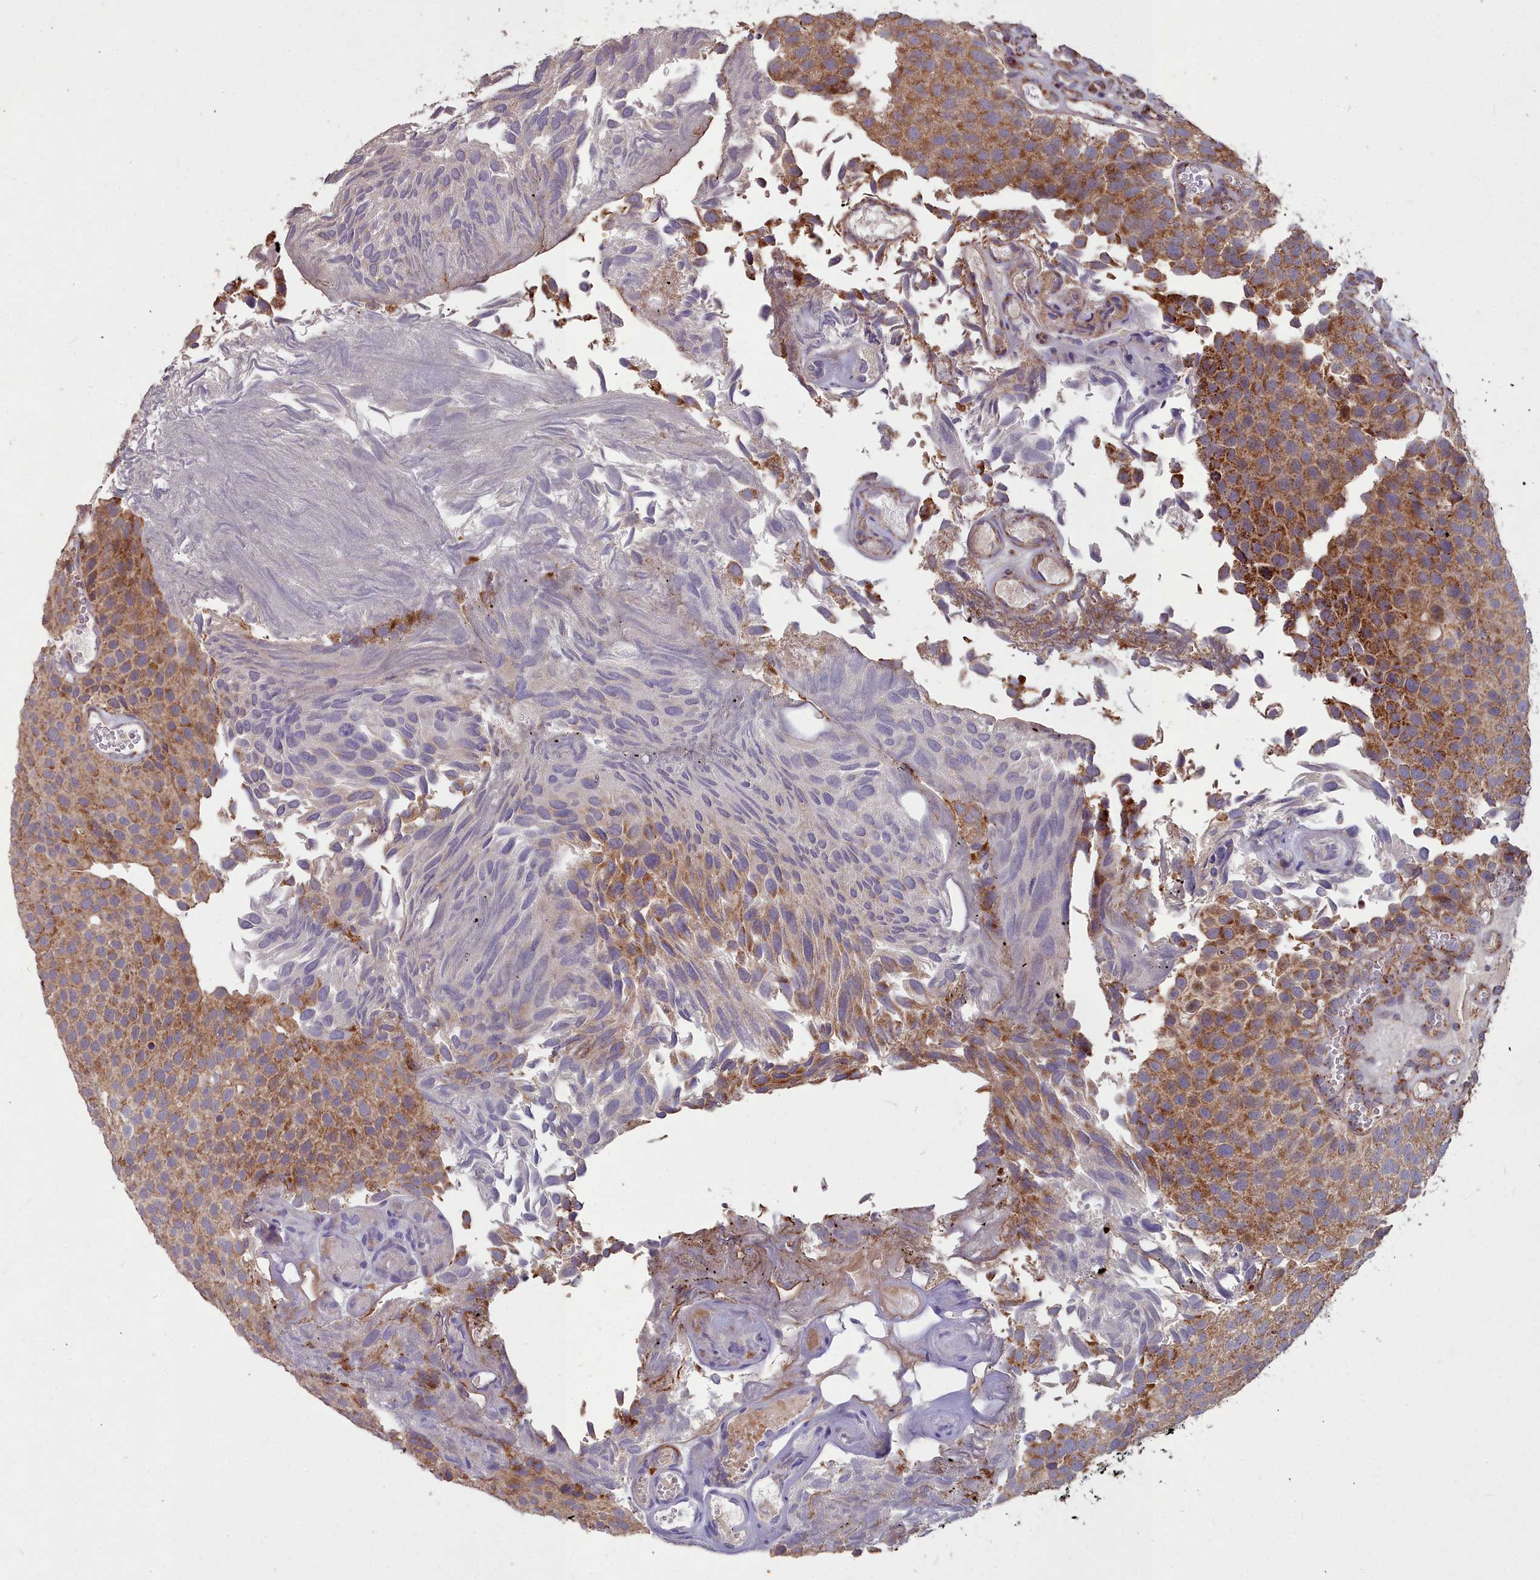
{"staining": {"intensity": "moderate", "quantity": ">75%", "location": "cytoplasmic/membranous"}, "tissue": "urothelial cancer", "cell_type": "Tumor cells", "image_type": "cancer", "snomed": [{"axis": "morphology", "description": "Urothelial carcinoma, Low grade"}, {"axis": "topography", "description": "Urinary bladder"}], "caption": "High-magnification brightfield microscopy of urothelial carcinoma (low-grade) stained with DAB (brown) and counterstained with hematoxylin (blue). tumor cells exhibit moderate cytoplasmic/membranous staining is appreciated in about>75% of cells. The staining was performed using DAB (3,3'-diaminobenzidine), with brown indicating positive protein expression. Nuclei are stained blue with hematoxylin.", "gene": "COX11", "patient": {"sex": "male", "age": 89}}